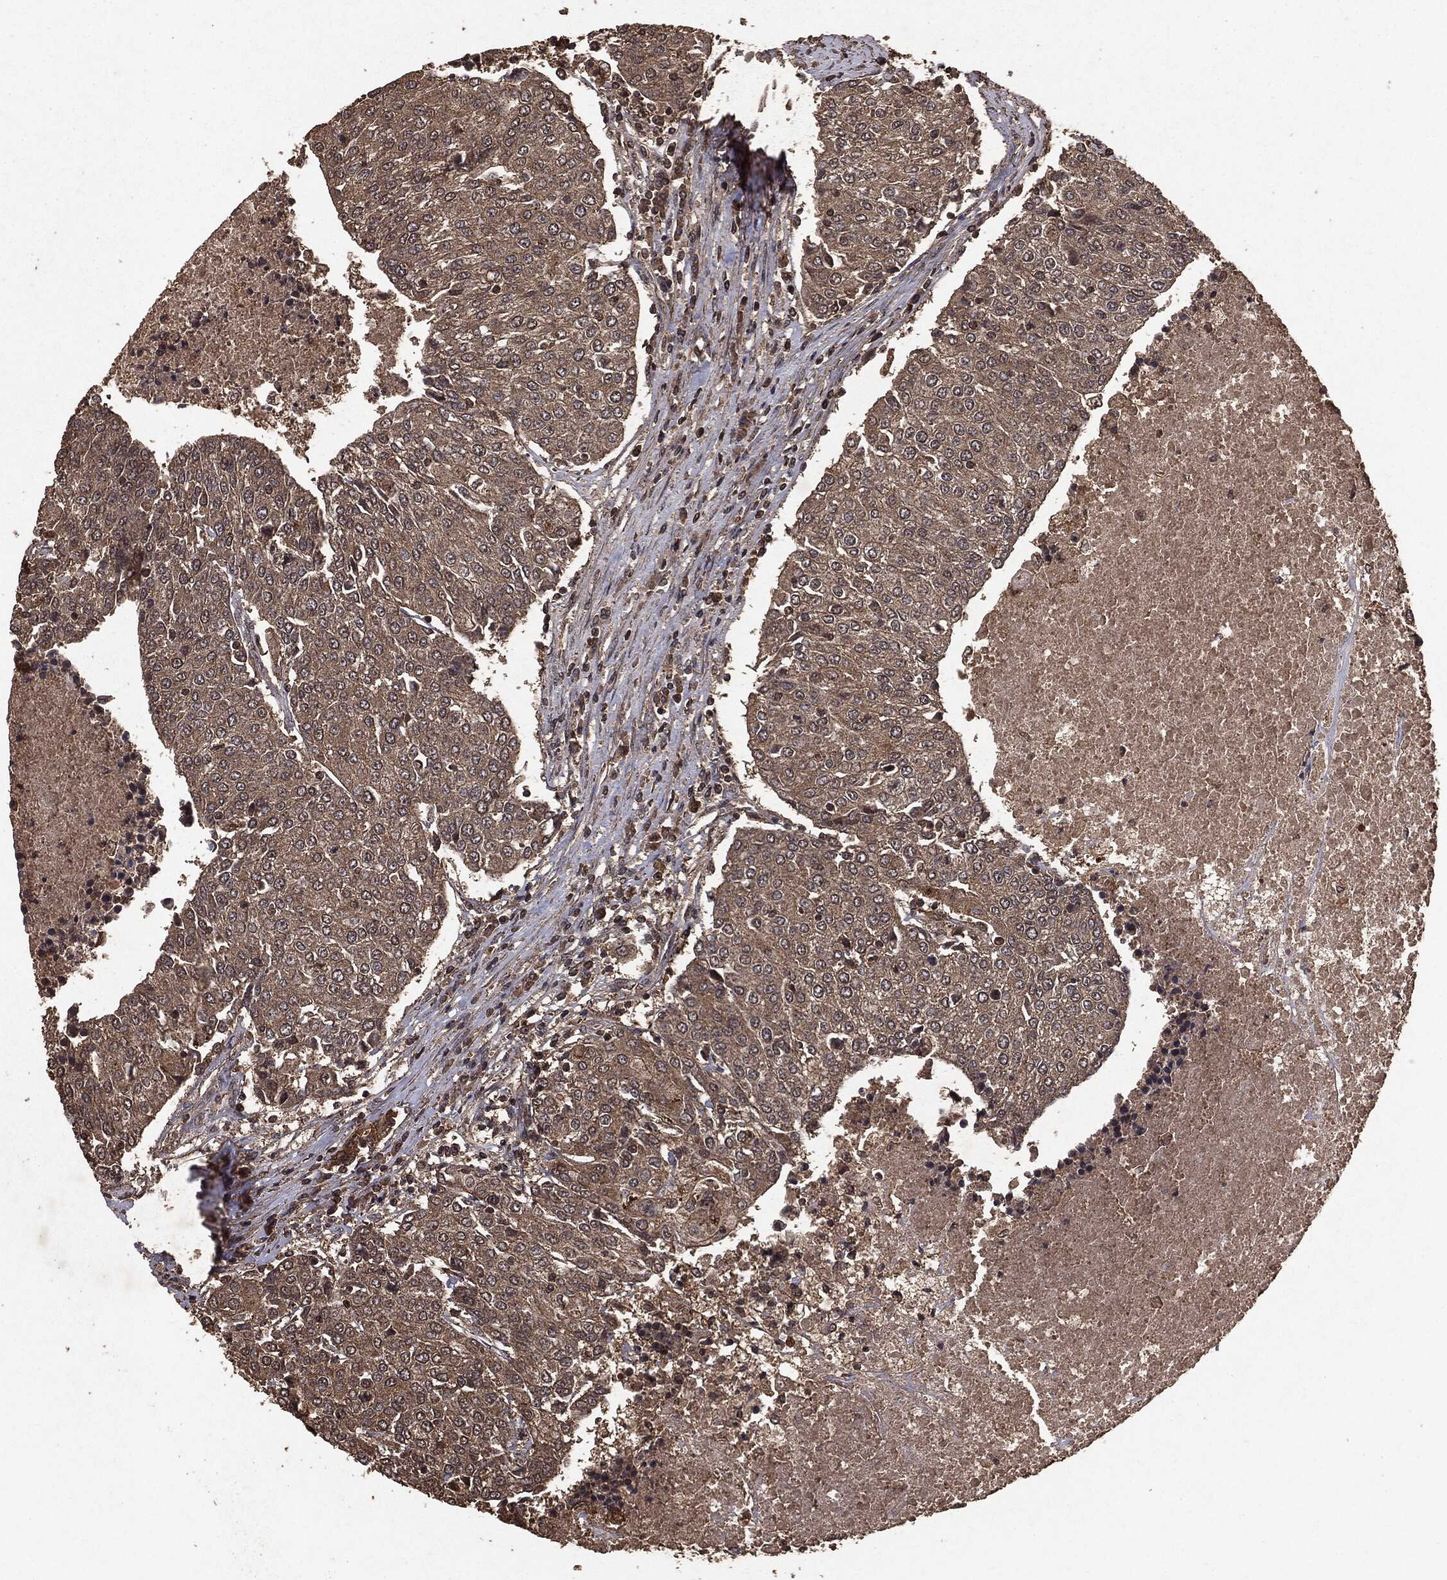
{"staining": {"intensity": "weak", "quantity": ">75%", "location": "cytoplasmic/membranous"}, "tissue": "urothelial cancer", "cell_type": "Tumor cells", "image_type": "cancer", "snomed": [{"axis": "morphology", "description": "Urothelial carcinoma, High grade"}, {"axis": "topography", "description": "Urinary bladder"}], "caption": "Urothelial carcinoma (high-grade) was stained to show a protein in brown. There is low levels of weak cytoplasmic/membranous expression in about >75% of tumor cells. The staining was performed using DAB to visualize the protein expression in brown, while the nuclei were stained in blue with hematoxylin (Magnification: 20x).", "gene": "NME1", "patient": {"sex": "female", "age": 85}}